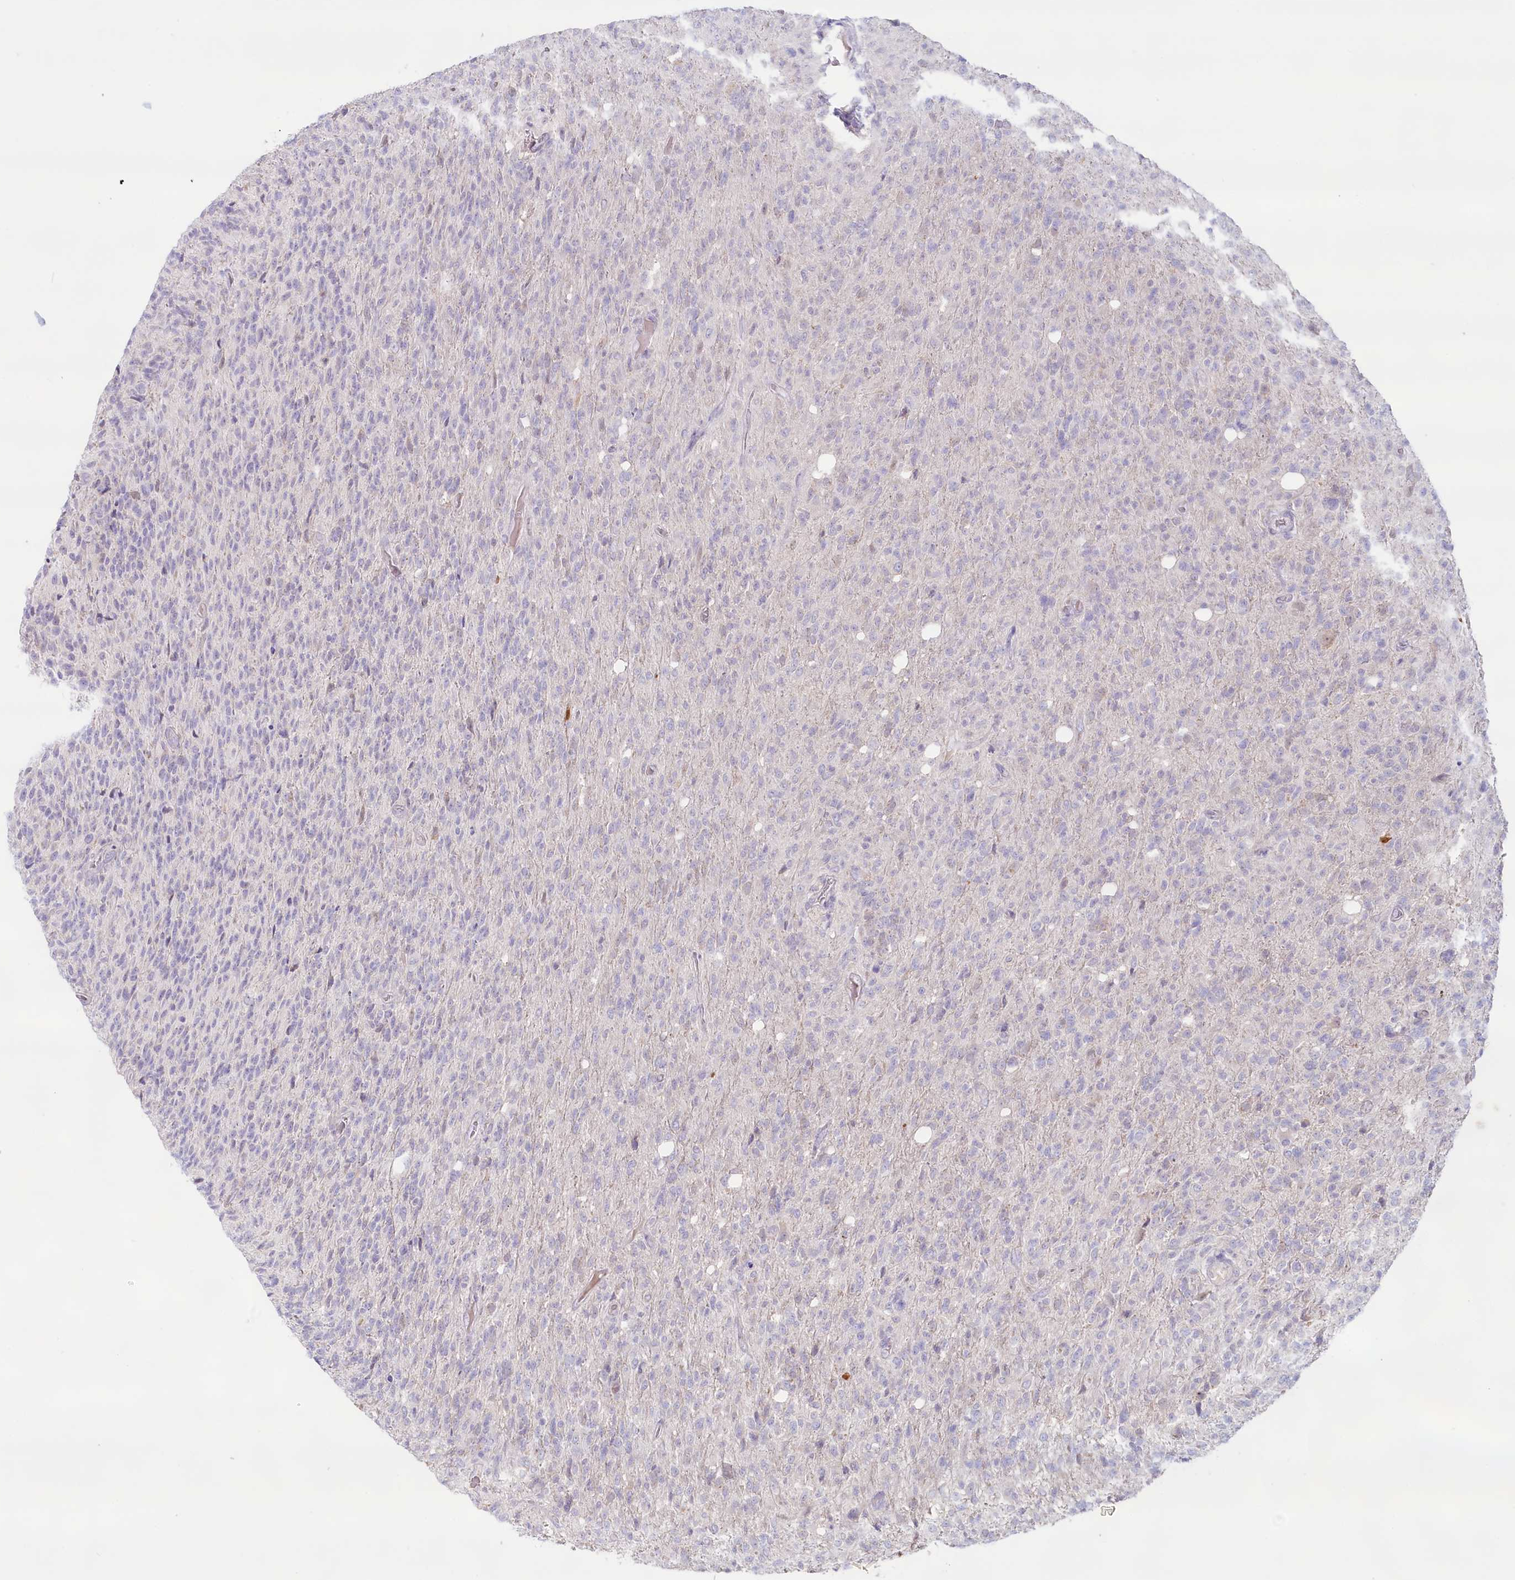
{"staining": {"intensity": "negative", "quantity": "none", "location": "none"}, "tissue": "glioma", "cell_type": "Tumor cells", "image_type": "cancer", "snomed": [{"axis": "morphology", "description": "Glioma, malignant, High grade"}, {"axis": "topography", "description": "Brain"}], "caption": "IHC image of glioma stained for a protein (brown), which exhibits no staining in tumor cells.", "gene": "PSAPL1", "patient": {"sex": "female", "age": 57}}